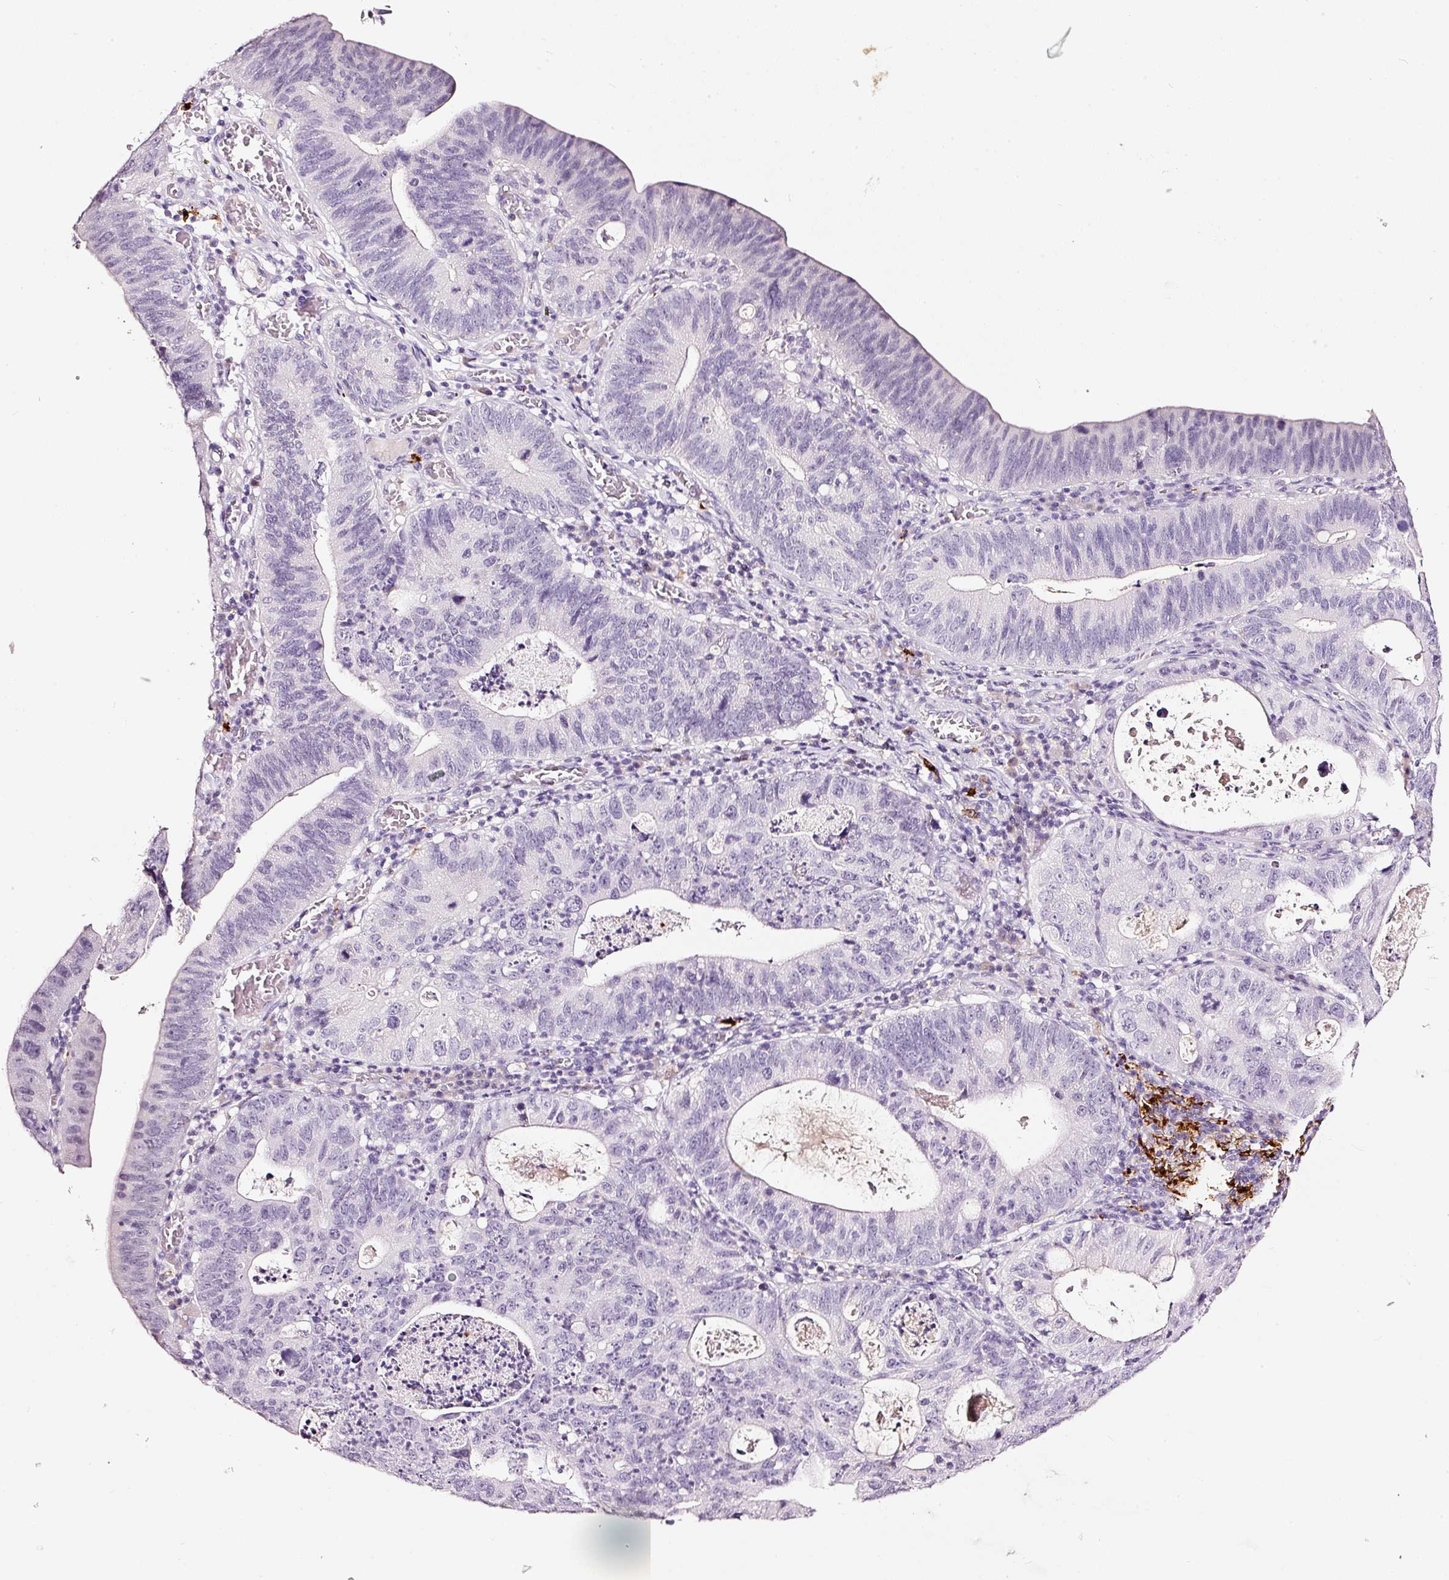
{"staining": {"intensity": "negative", "quantity": "none", "location": "none"}, "tissue": "stomach cancer", "cell_type": "Tumor cells", "image_type": "cancer", "snomed": [{"axis": "morphology", "description": "Adenocarcinoma, NOS"}, {"axis": "topography", "description": "Stomach"}], "caption": "Tumor cells are negative for protein expression in human adenocarcinoma (stomach).", "gene": "LAMP3", "patient": {"sex": "male", "age": 59}}